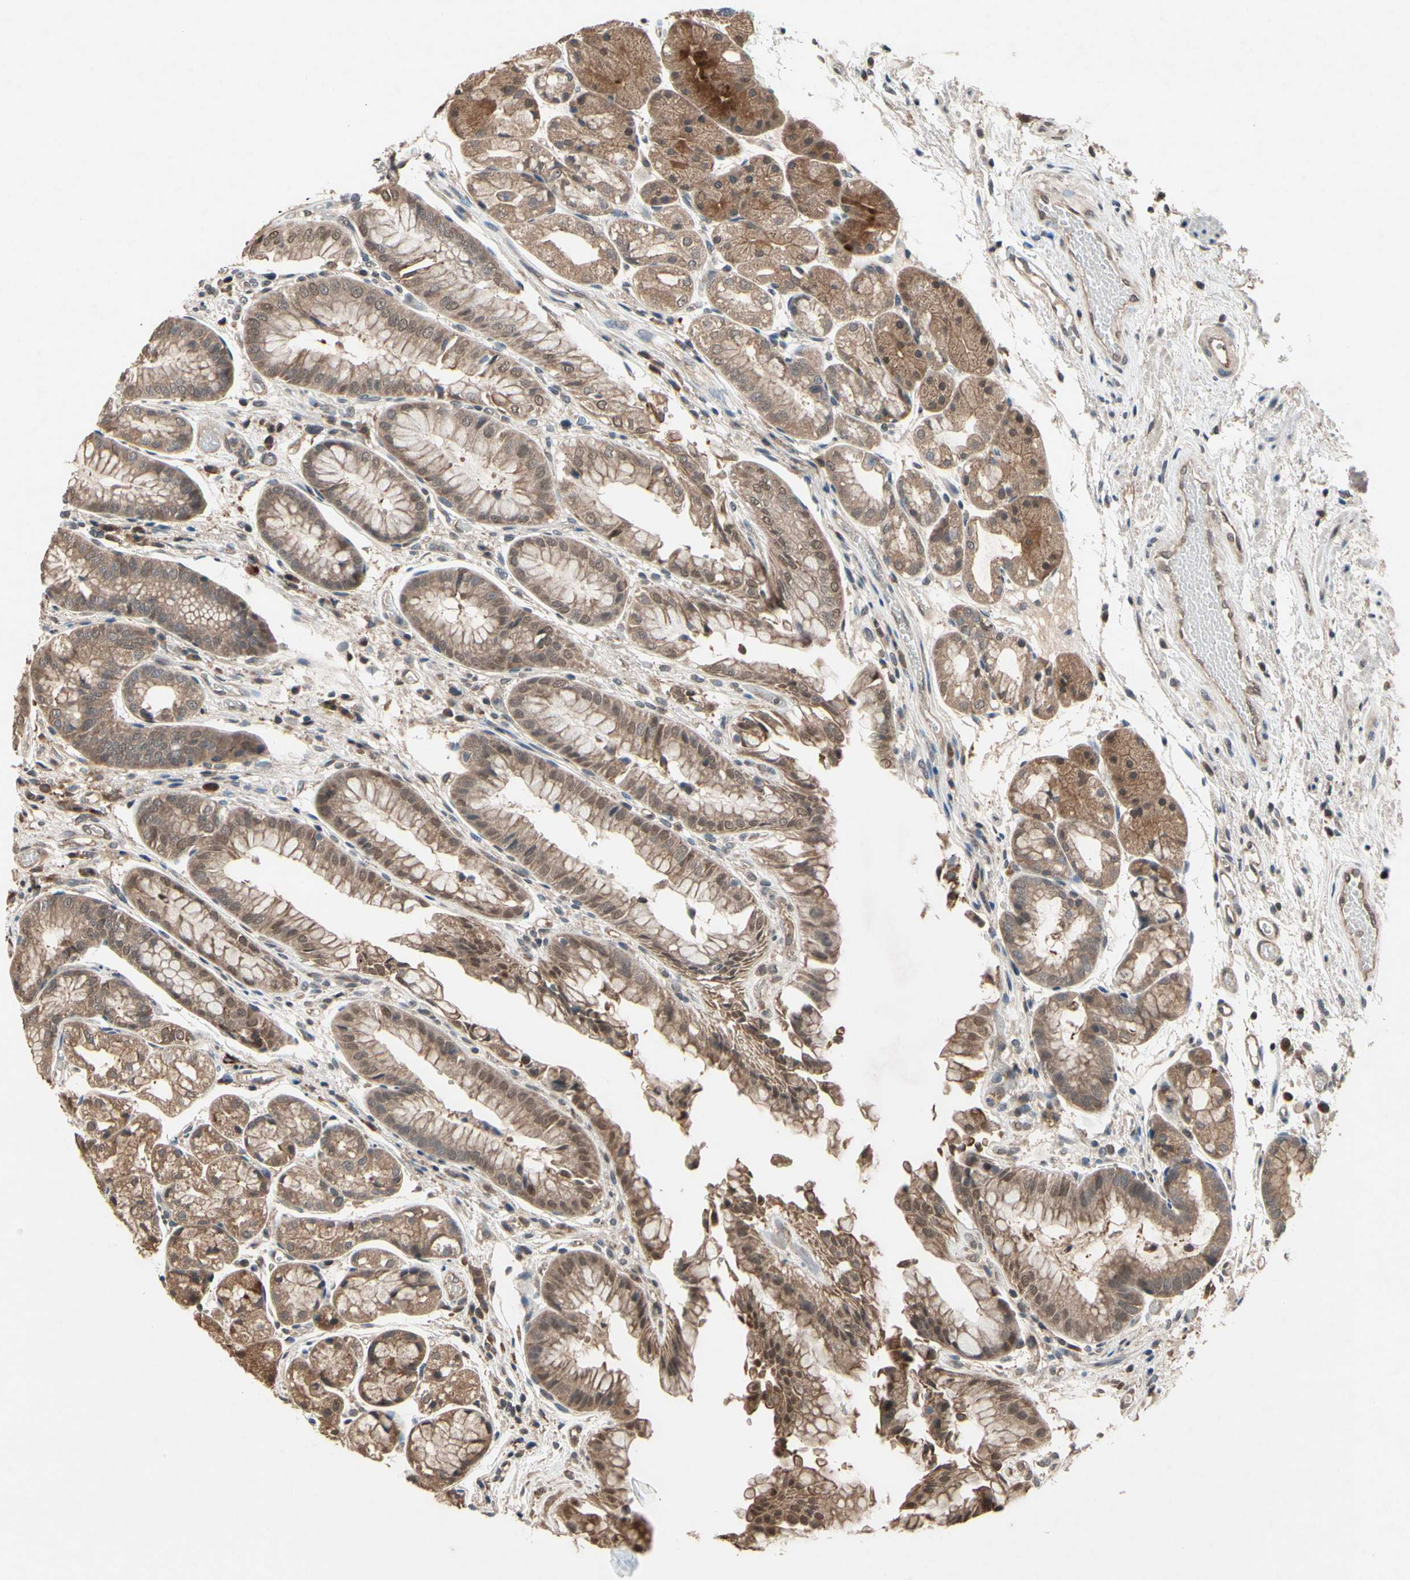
{"staining": {"intensity": "moderate", "quantity": ">75%", "location": "cytoplasmic/membranous,nuclear"}, "tissue": "stomach", "cell_type": "Glandular cells", "image_type": "normal", "snomed": [{"axis": "morphology", "description": "Normal tissue, NOS"}, {"axis": "topography", "description": "Stomach, upper"}], "caption": "Immunohistochemistry (IHC) of unremarkable stomach exhibits medium levels of moderate cytoplasmic/membranous,nuclear staining in about >75% of glandular cells.", "gene": "PNPLA7", "patient": {"sex": "male", "age": 72}}